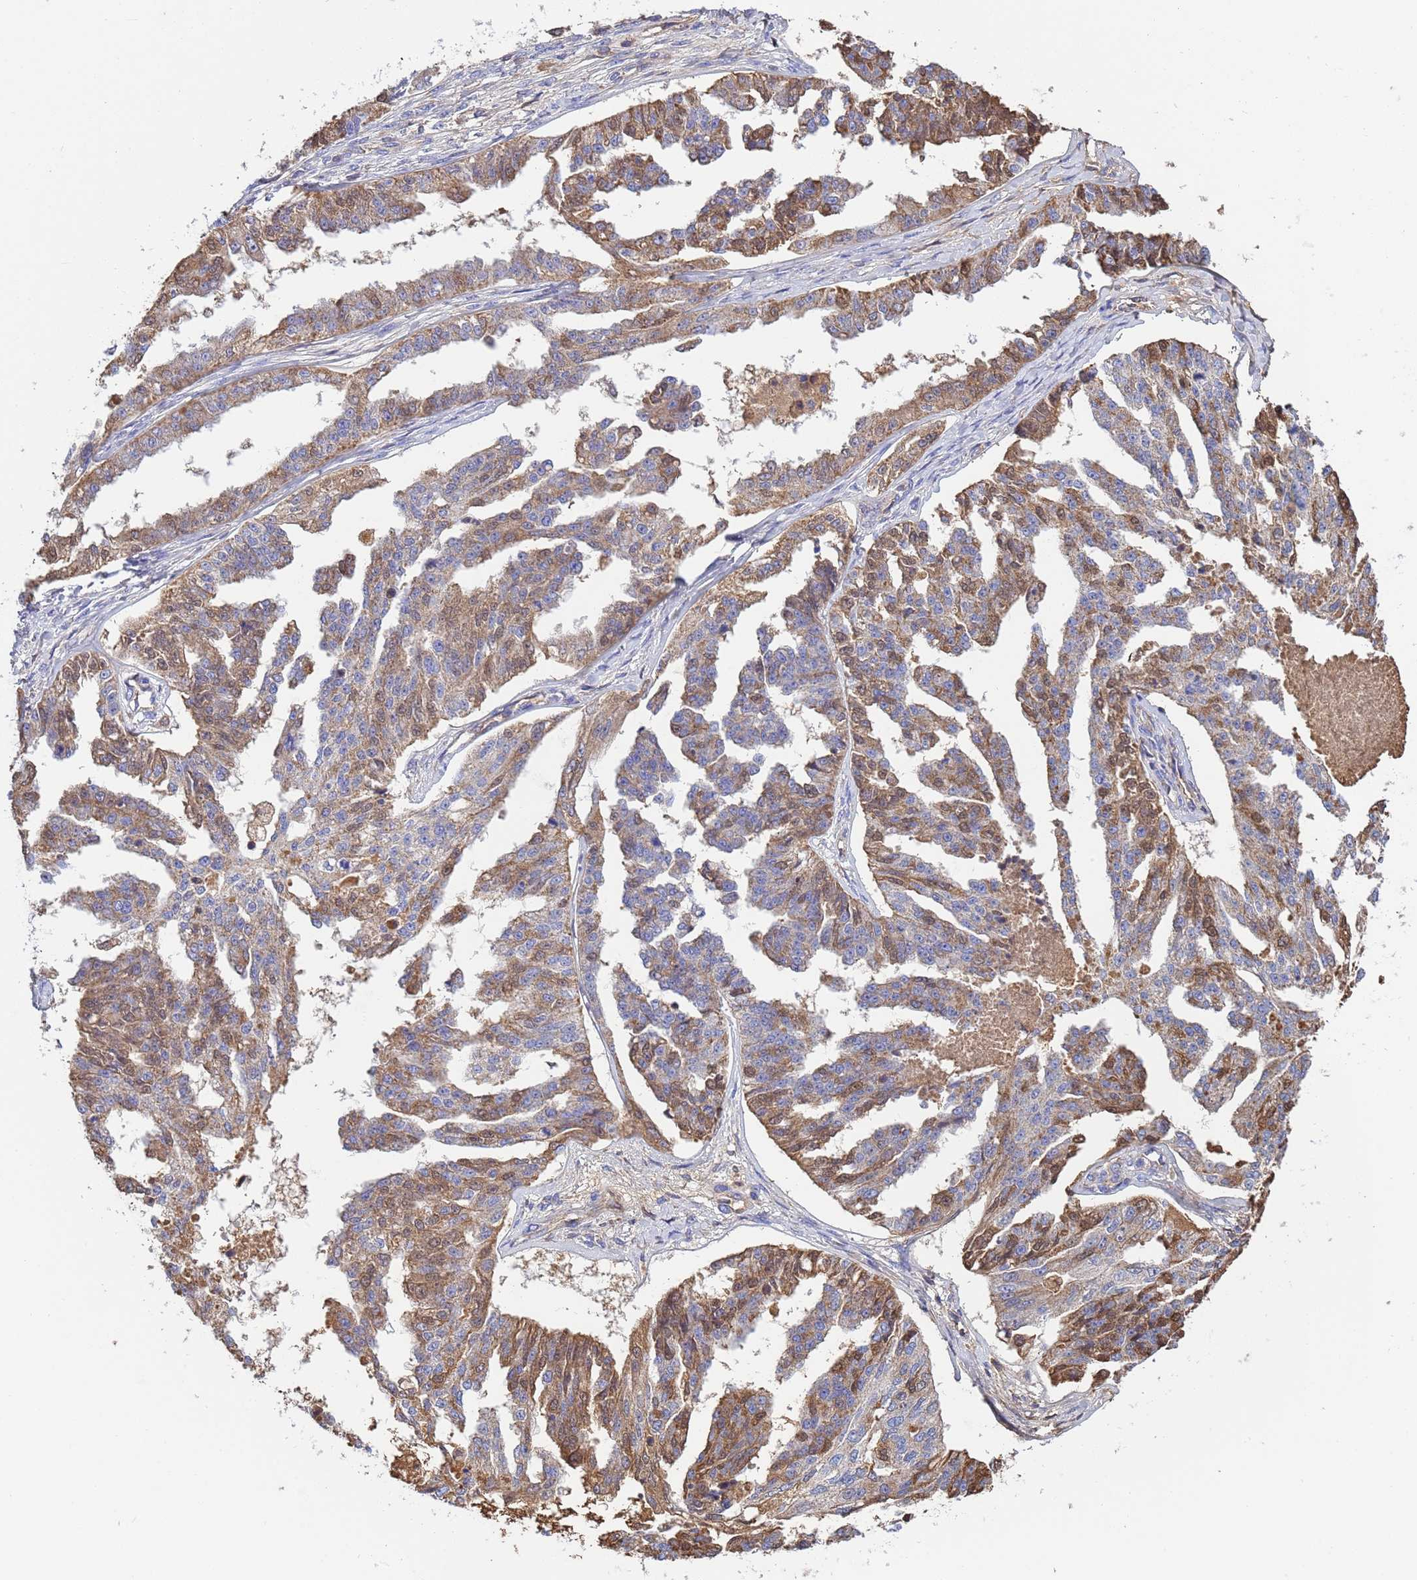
{"staining": {"intensity": "moderate", "quantity": ">75%", "location": "cytoplasmic/membranous,nuclear"}, "tissue": "ovarian cancer", "cell_type": "Tumor cells", "image_type": "cancer", "snomed": [{"axis": "morphology", "description": "Cystadenocarcinoma, serous, NOS"}, {"axis": "topography", "description": "Ovary"}], "caption": "A micrograph of ovarian serous cystadenocarcinoma stained for a protein exhibits moderate cytoplasmic/membranous and nuclear brown staining in tumor cells.", "gene": "GLUD1", "patient": {"sex": "female", "age": 58}}